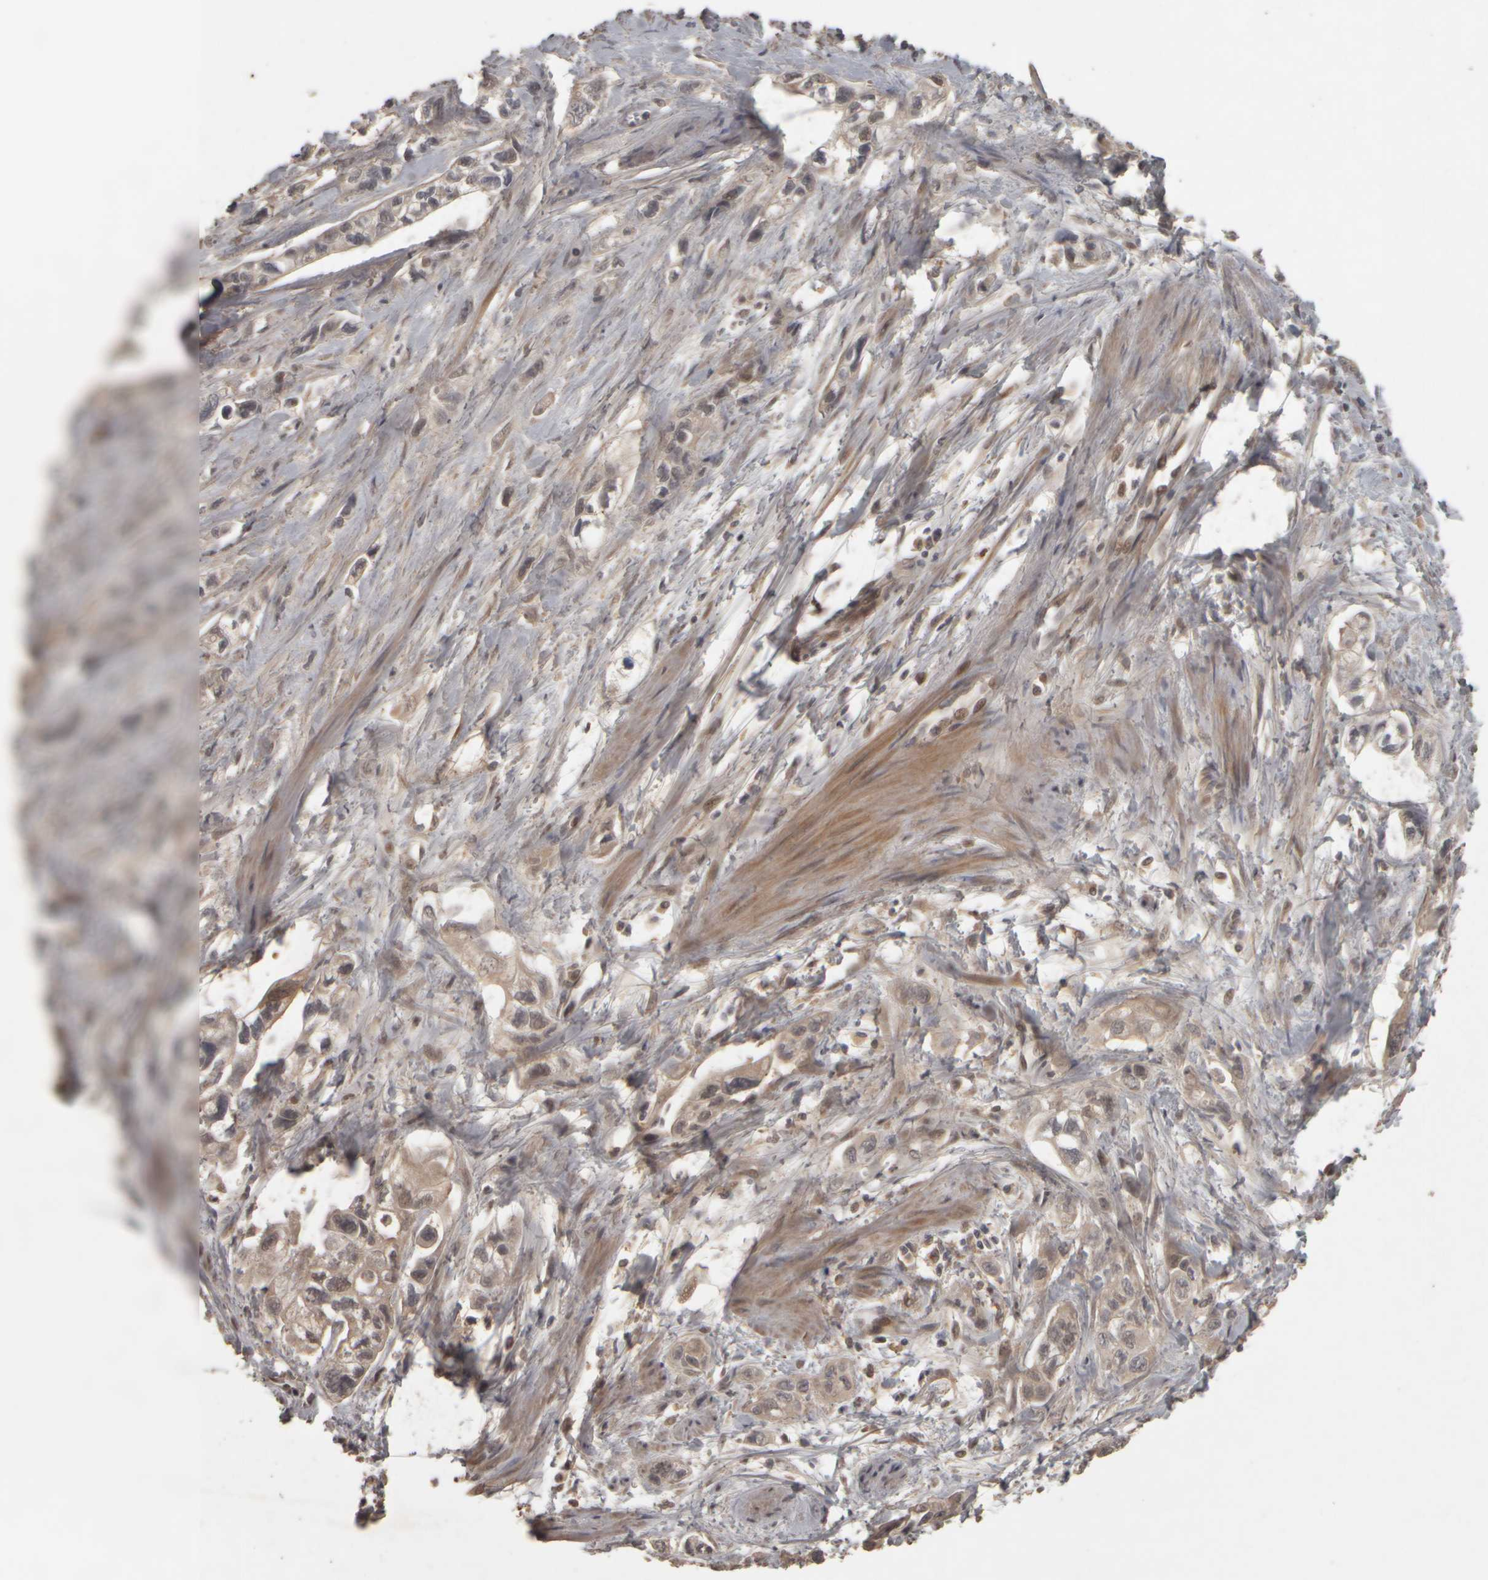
{"staining": {"intensity": "weak", "quantity": ">75%", "location": "cytoplasmic/membranous"}, "tissue": "pancreatic cancer", "cell_type": "Tumor cells", "image_type": "cancer", "snomed": [{"axis": "morphology", "description": "Adenocarcinoma, NOS"}, {"axis": "topography", "description": "Pancreas"}], "caption": "The histopathology image demonstrates staining of adenocarcinoma (pancreatic), revealing weak cytoplasmic/membranous protein staining (brown color) within tumor cells.", "gene": "ACO1", "patient": {"sex": "male", "age": 74}}